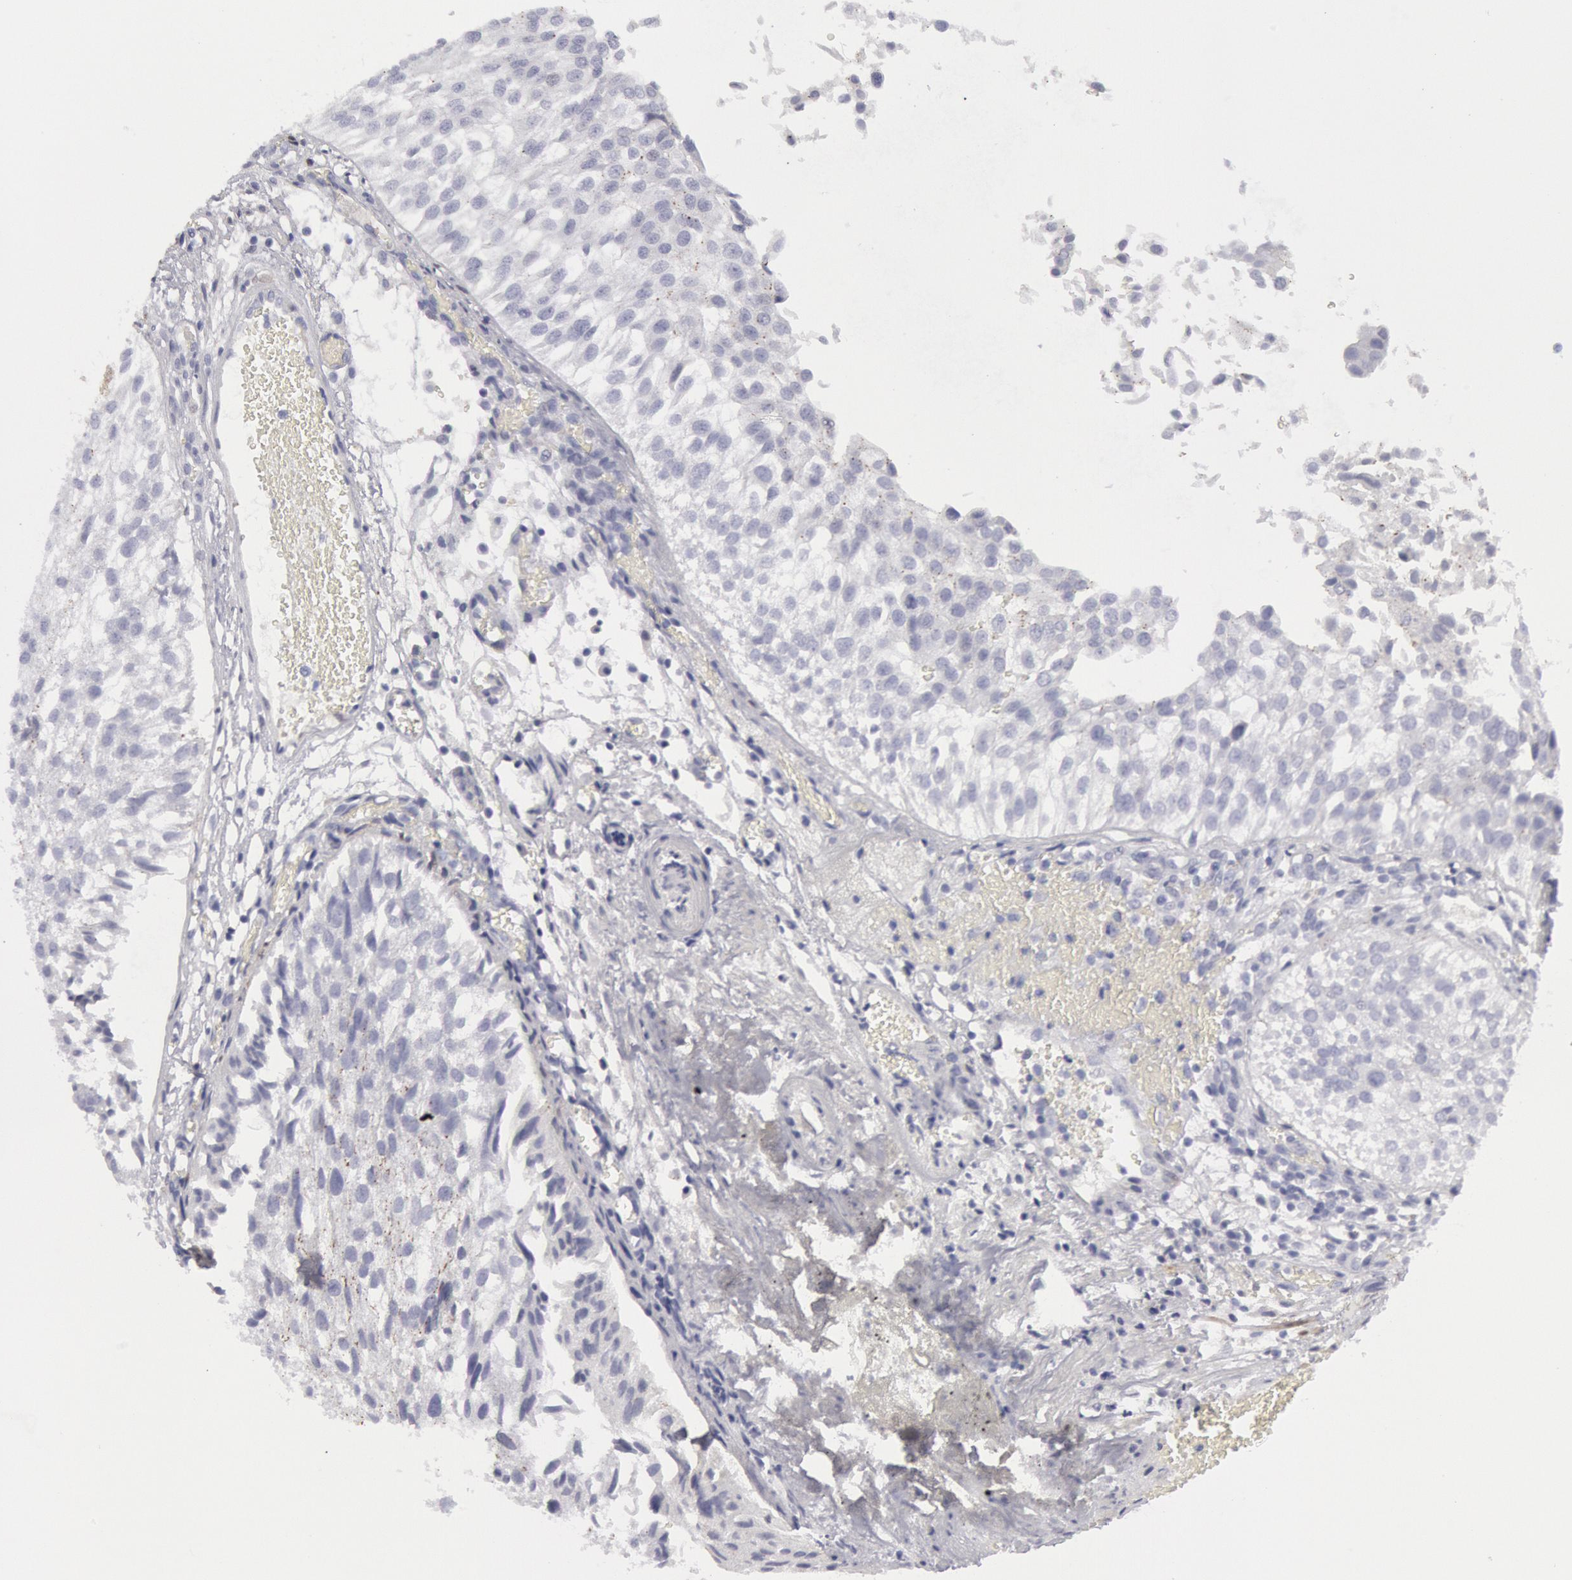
{"staining": {"intensity": "negative", "quantity": "none", "location": "none"}, "tissue": "urothelial cancer", "cell_type": "Tumor cells", "image_type": "cancer", "snomed": [{"axis": "morphology", "description": "Urothelial carcinoma, Low grade"}, {"axis": "topography", "description": "Urinary bladder"}], "caption": "A micrograph of human urothelial cancer is negative for staining in tumor cells.", "gene": "FHL1", "patient": {"sex": "female", "age": 89}}